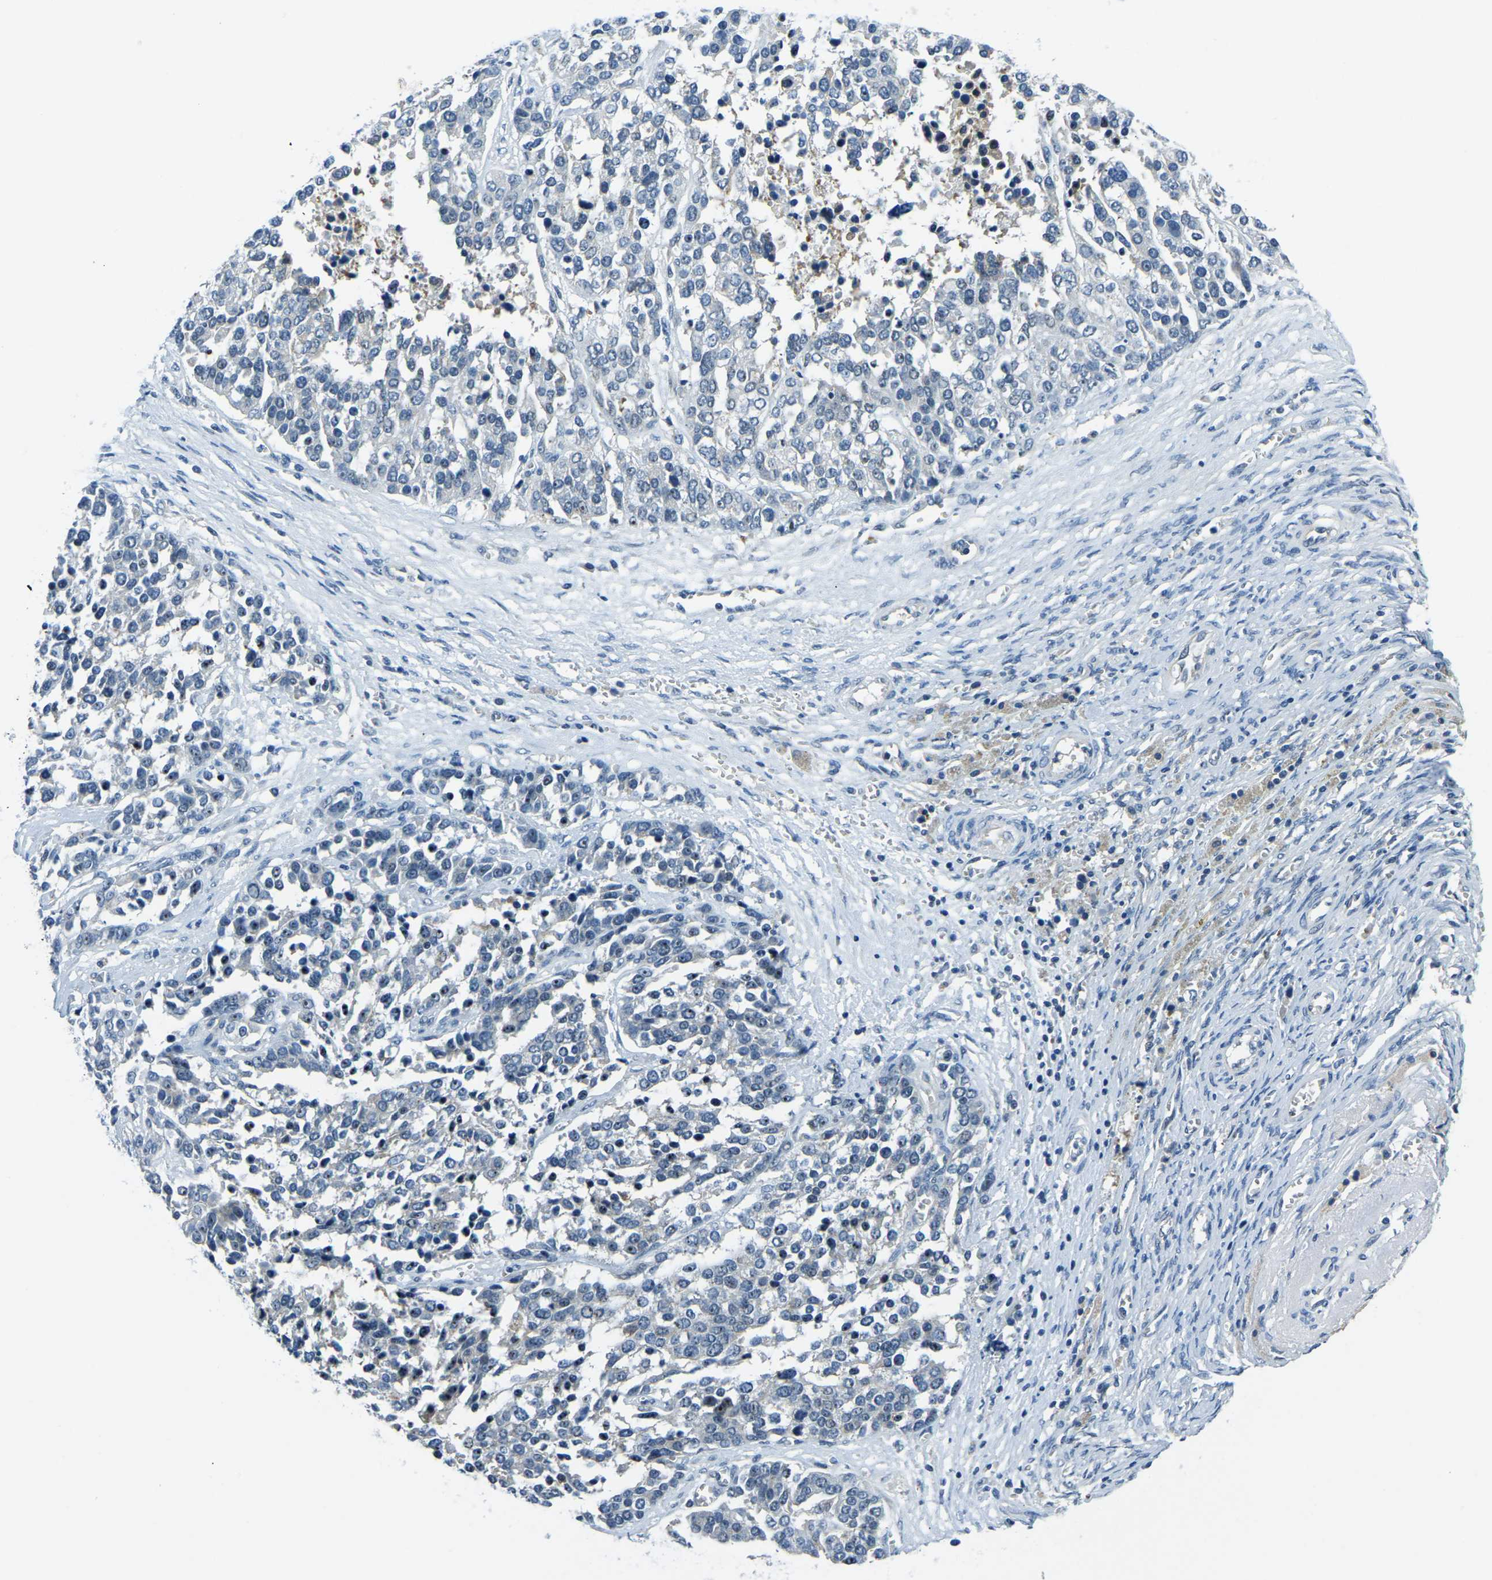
{"staining": {"intensity": "negative", "quantity": "none", "location": "none"}, "tissue": "ovarian cancer", "cell_type": "Tumor cells", "image_type": "cancer", "snomed": [{"axis": "morphology", "description": "Cystadenocarcinoma, serous, NOS"}, {"axis": "topography", "description": "Ovary"}], "caption": "Immunohistochemical staining of human ovarian serous cystadenocarcinoma demonstrates no significant expression in tumor cells.", "gene": "RRP1", "patient": {"sex": "female", "age": 44}}